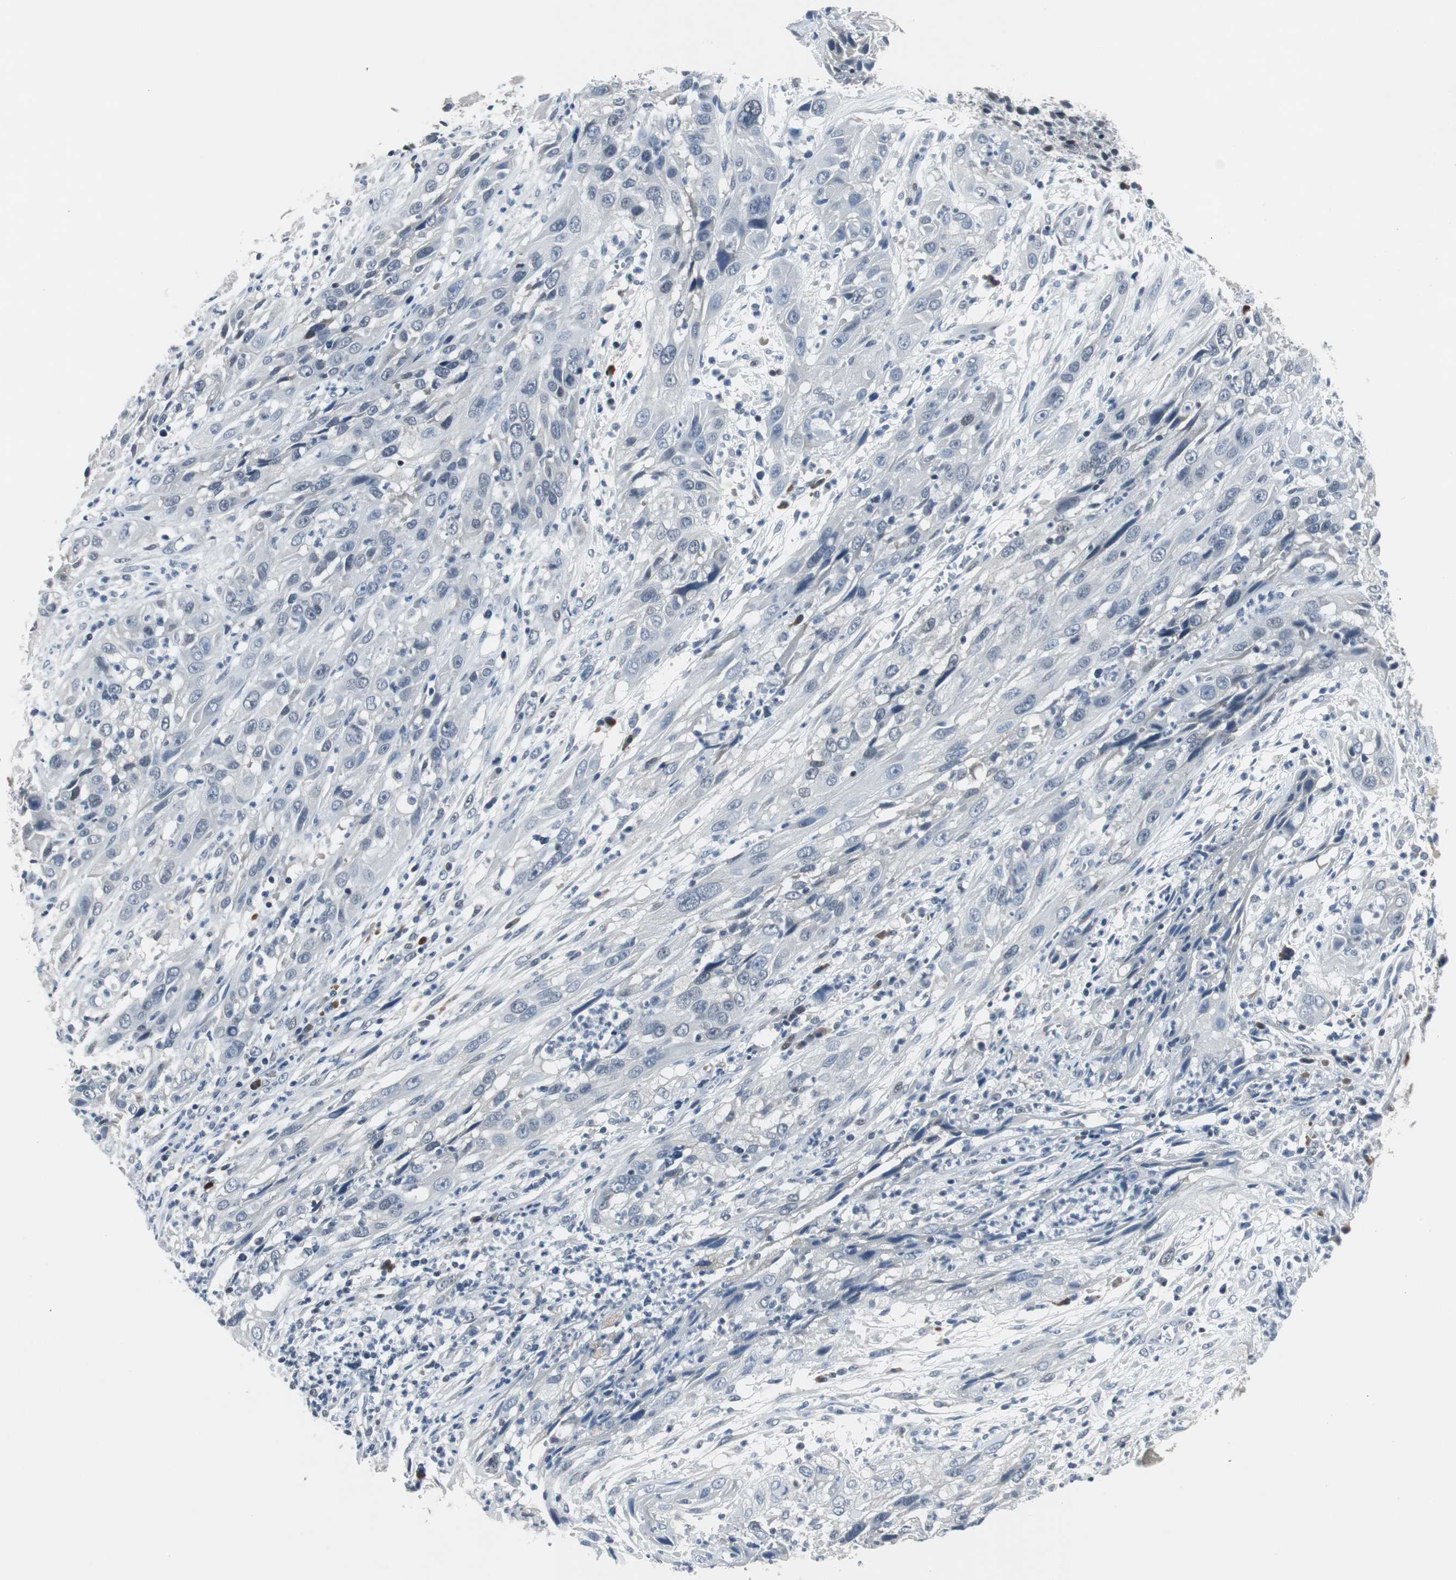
{"staining": {"intensity": "negative", "quantity": "none", "location": "none"}, "tissue": "cervical cancer", "cell_type": "Tumor cells", "image_type": "cancer", "snomed": [{"axis": "morphology", "description": "Squamous cell carcinoma, NOS"}, {"axis": "topography", "description": "Cervix"}], "caption": "The histopathology image demonstrates no staining of tumor cells in cervical squamous cell carcinoma.", "gene": "ELK1", "patient": {"sex": "female", "age": 32}}